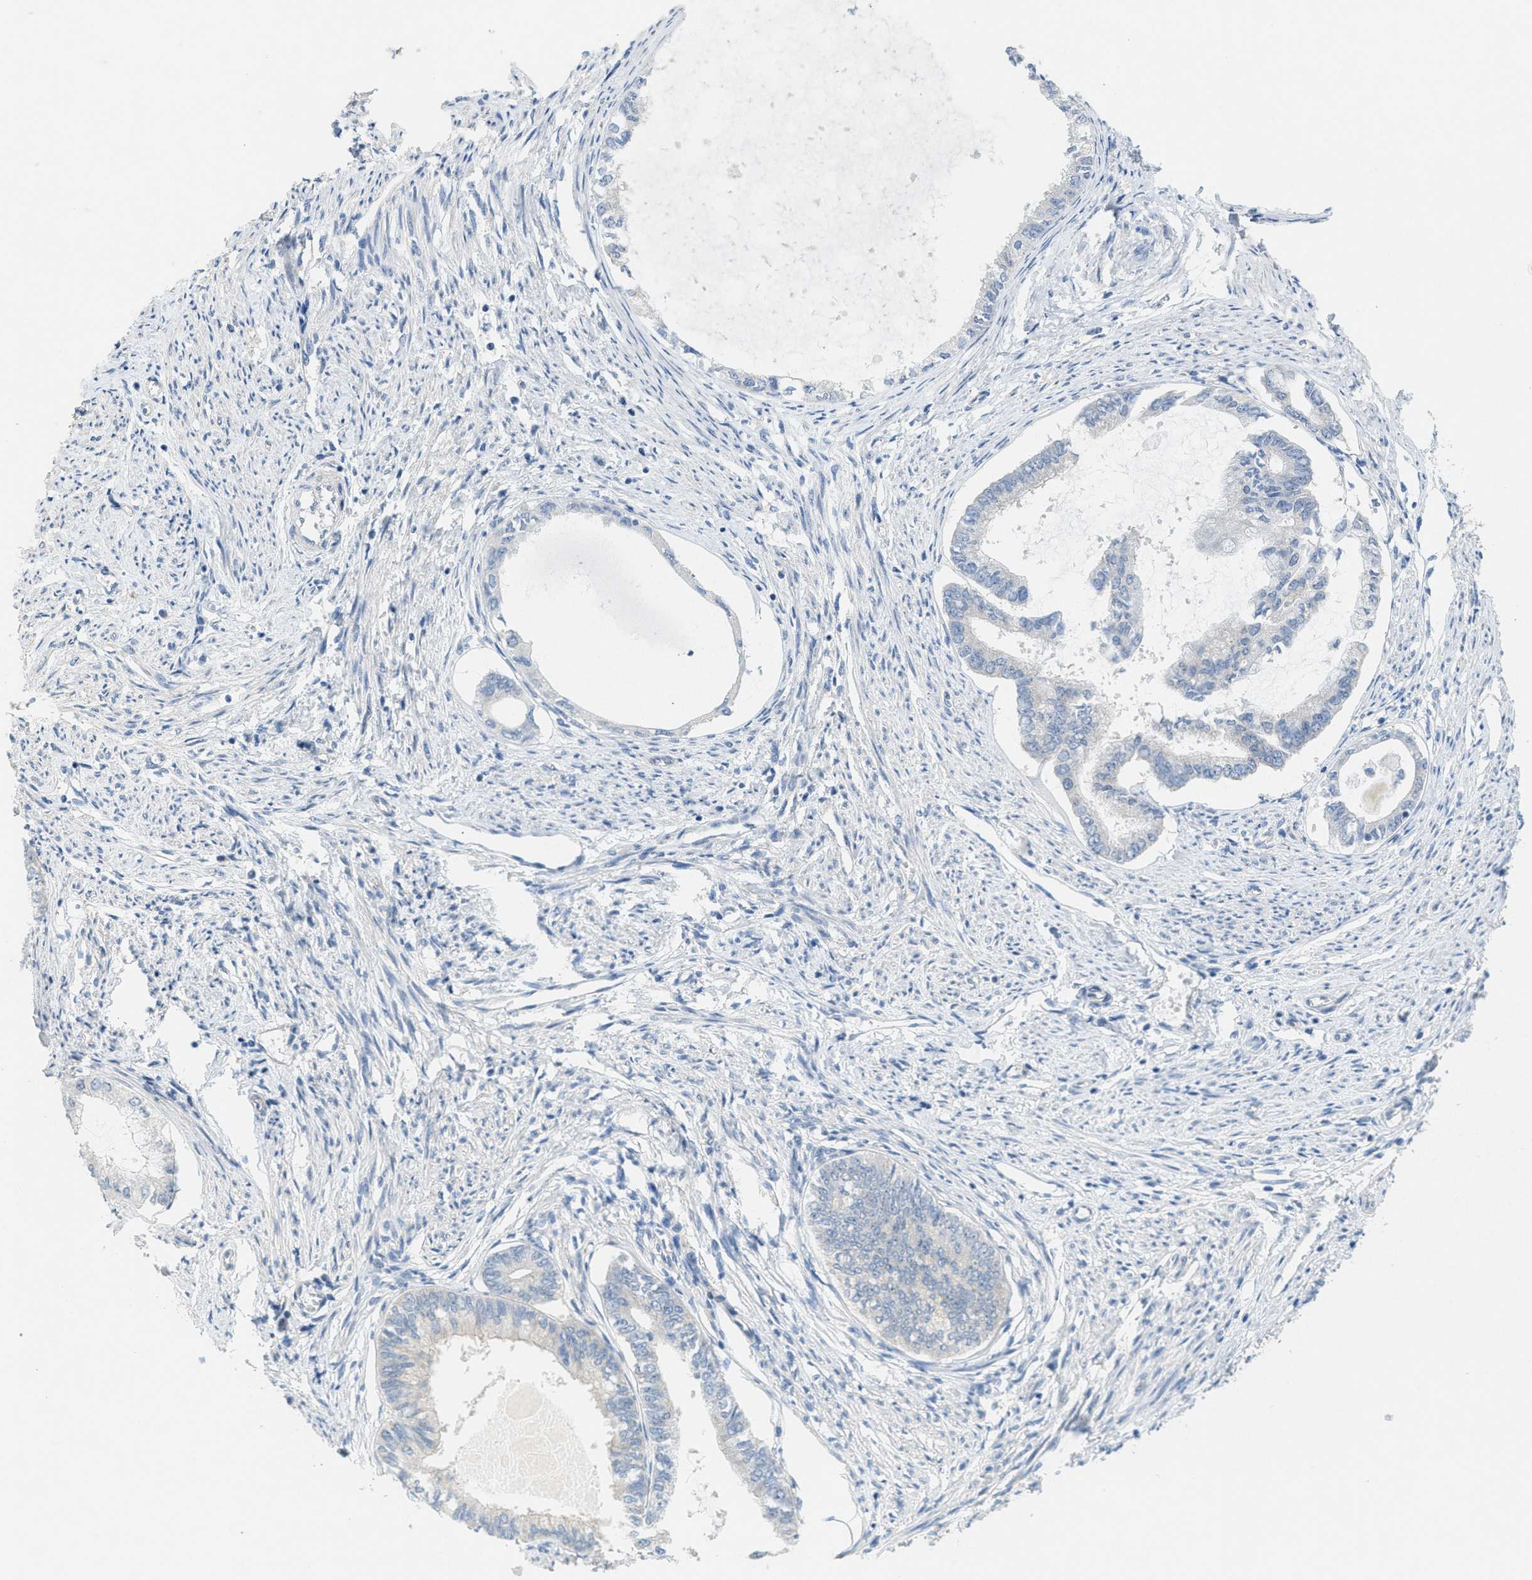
{"staining": {"intensity": "negative", "quantity": "none", "location": "none"}, "tissue": "endometrial cancer", "cell_type": "Tumor cells", "image_type": "cancer", "snomed": [{"axis": "morphology", "description": "Adenocarcinoma, NOS"}, {"axis": "topography", "description": "Endometrium"}], "caption": "The histopathology image demonstrates no significant positivity in tumor cells of endometrial adenocarcinoma. (Stains: DAB (3,3'-diaminobenzidine) immunohistochemistry with hematoxylin counter stain, Microscopy: brightfield microscopy at high magnification).", "gene": "ZFYVE9", "patient": {"sex": "female", "age": 86}}